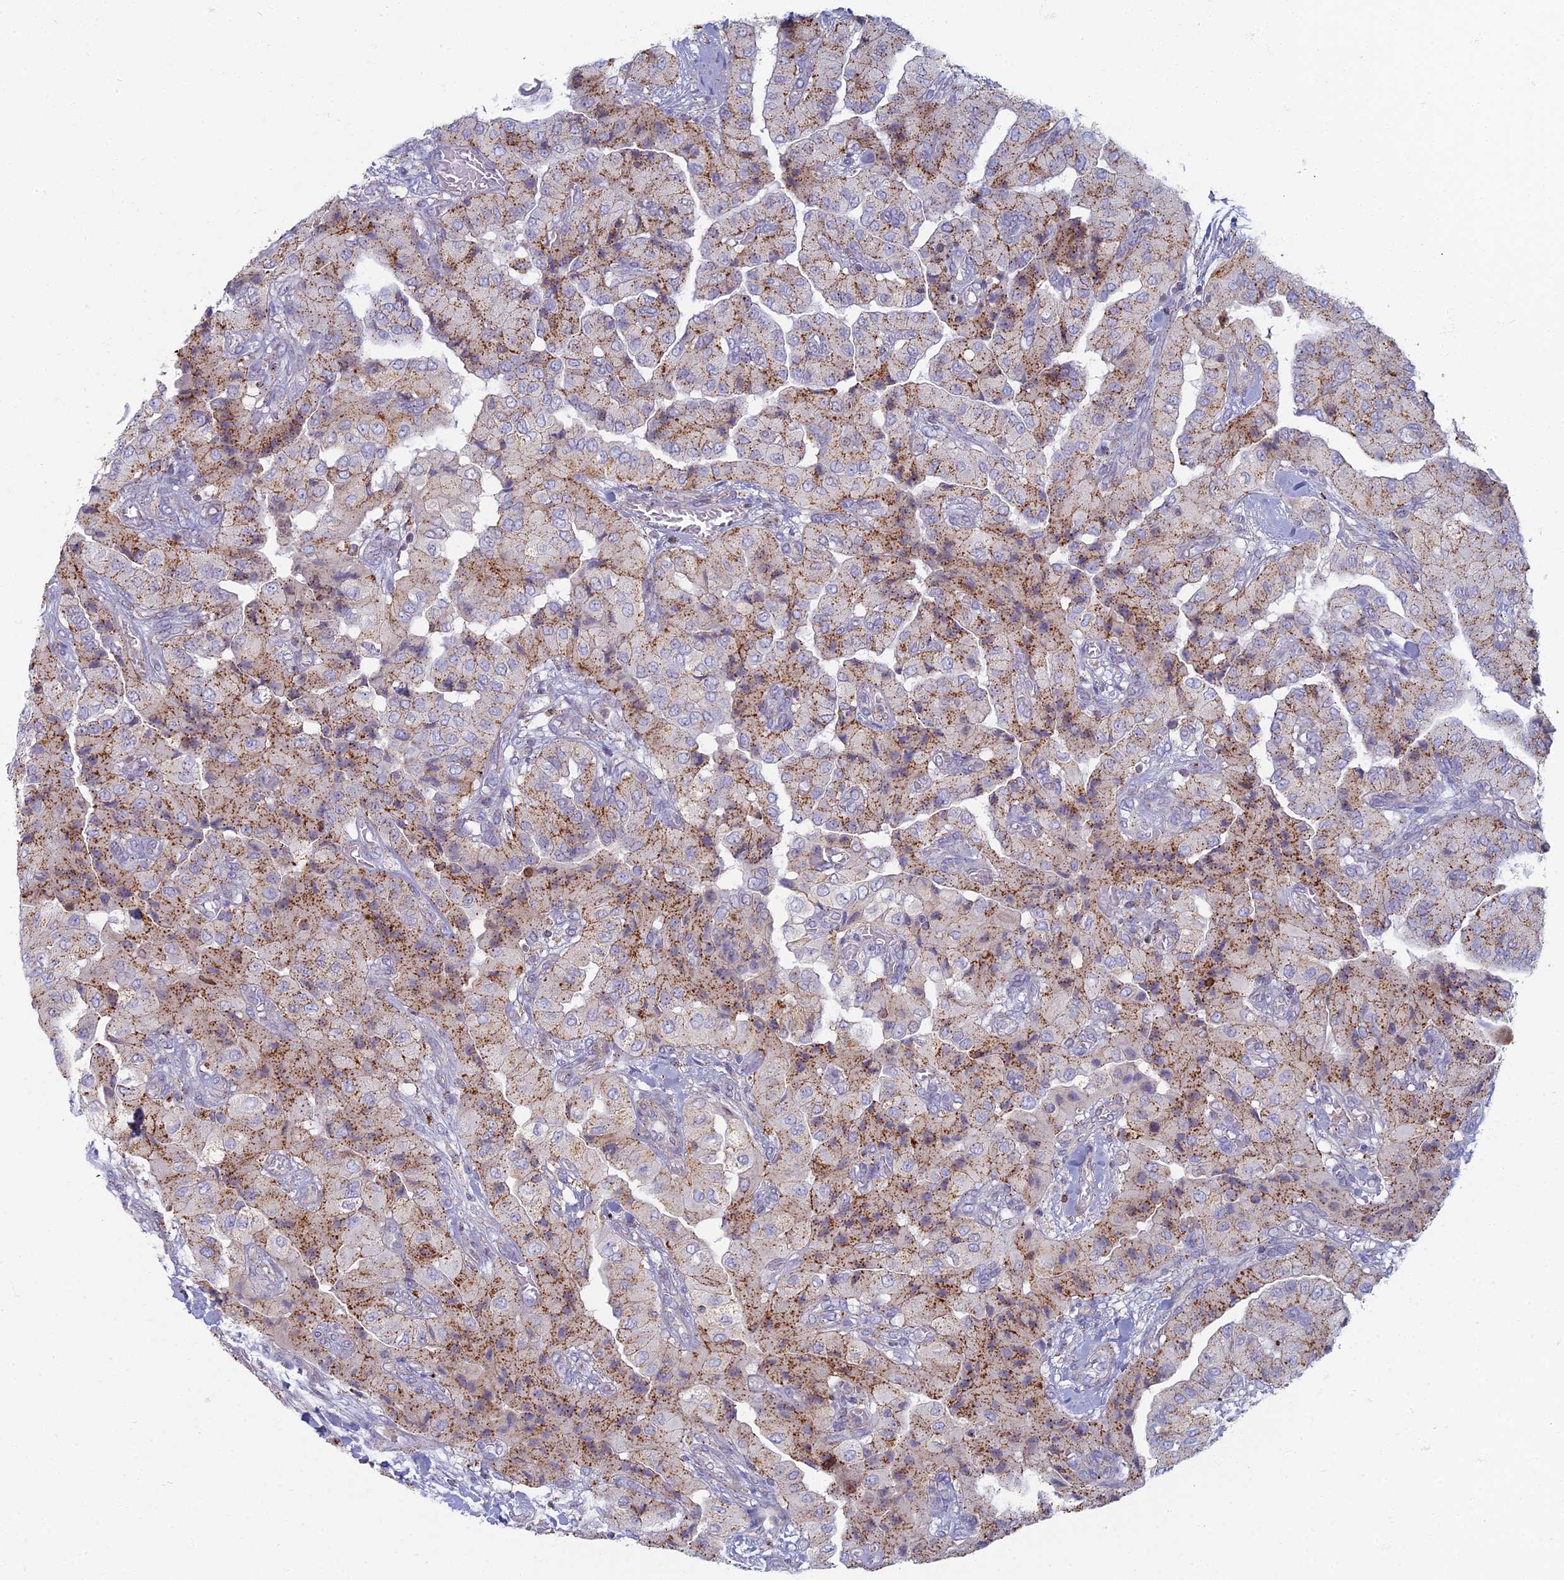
{"staining": {"intensity": "moderate", "quantity": "25%-75%", "location": "cytoplasmic/membranous"}, "tissue": "head and neck cancer", "cell_type": "Tumor cells", "image_type": "cancer", "snomed": [{"axis": "morphology", "description": "Adenocarcinoma, NOS"}, {"axis": "topography", "description": "Head-Neck"}], "caption": "This is an image of immunohistochemistry staining of adenocarcinoma (head and neck), which shows moderate staining in the cytoplasmic/membranous of tumor cells.", "gene": "CHMP4B", "patient": {"sex": "male", "age": 66}}